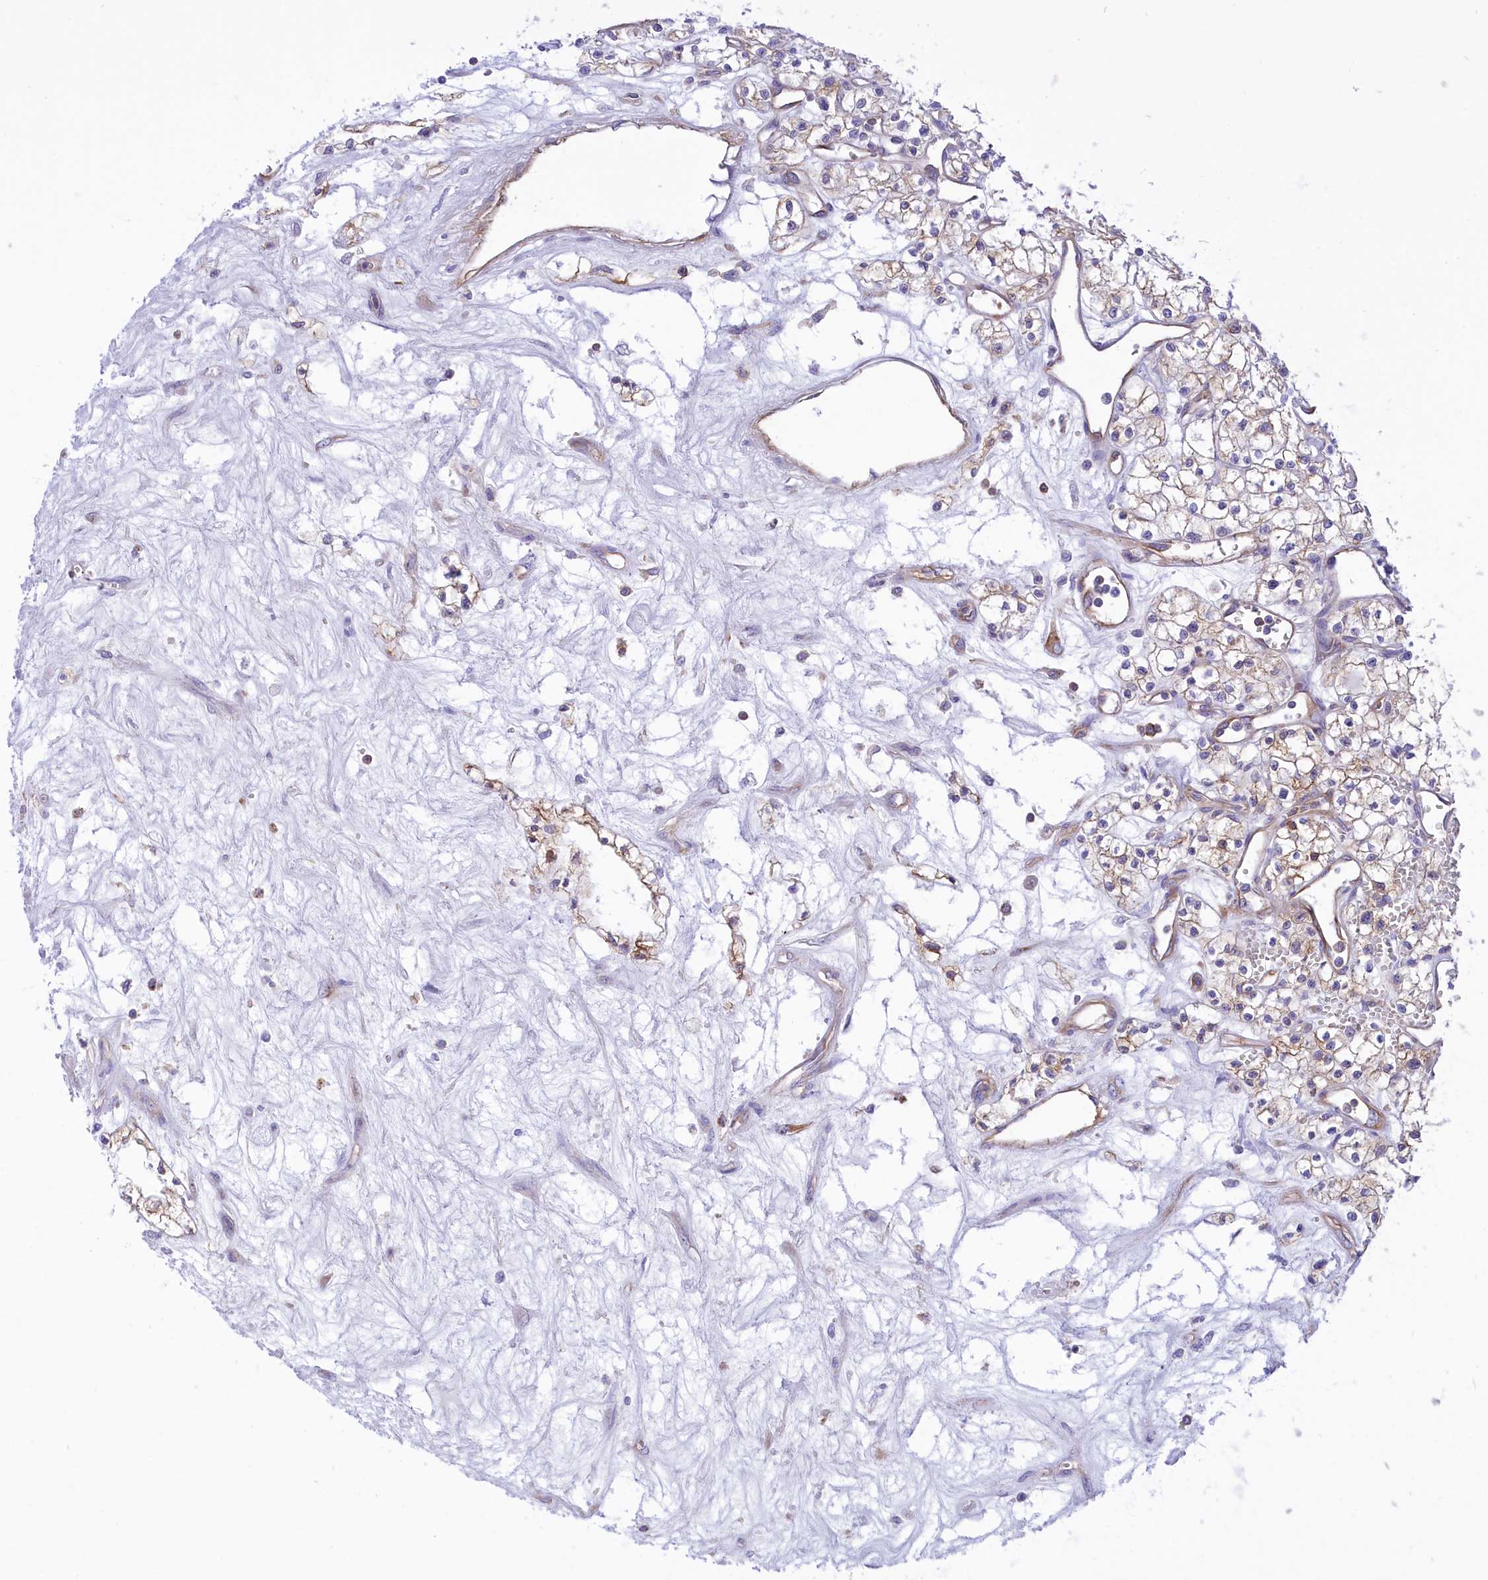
{"staining": {"intensity": "weak", "quantity": "25%-75%", "location": "cytoplasmic/membranous"}, "tissue": "renal cancer", "cell_type": "Tumor cells", "image_type": "cancer", "snomed": [{"axis": "morphology", "description": "Adenocarcinoma, NOS"}, {"axis": "topography", "description": "Kidney"}], "caption": "An immunohistochemistry (IHC) histopathology image of tumor tissue is shown. Protein staining in brown labels weak cytoplasmic/membranous positivity in adenocarcinoma (renal) within tumor cells.", "gene": "SEPTIN9", "patient": {"sex": "male", "age": 59}}